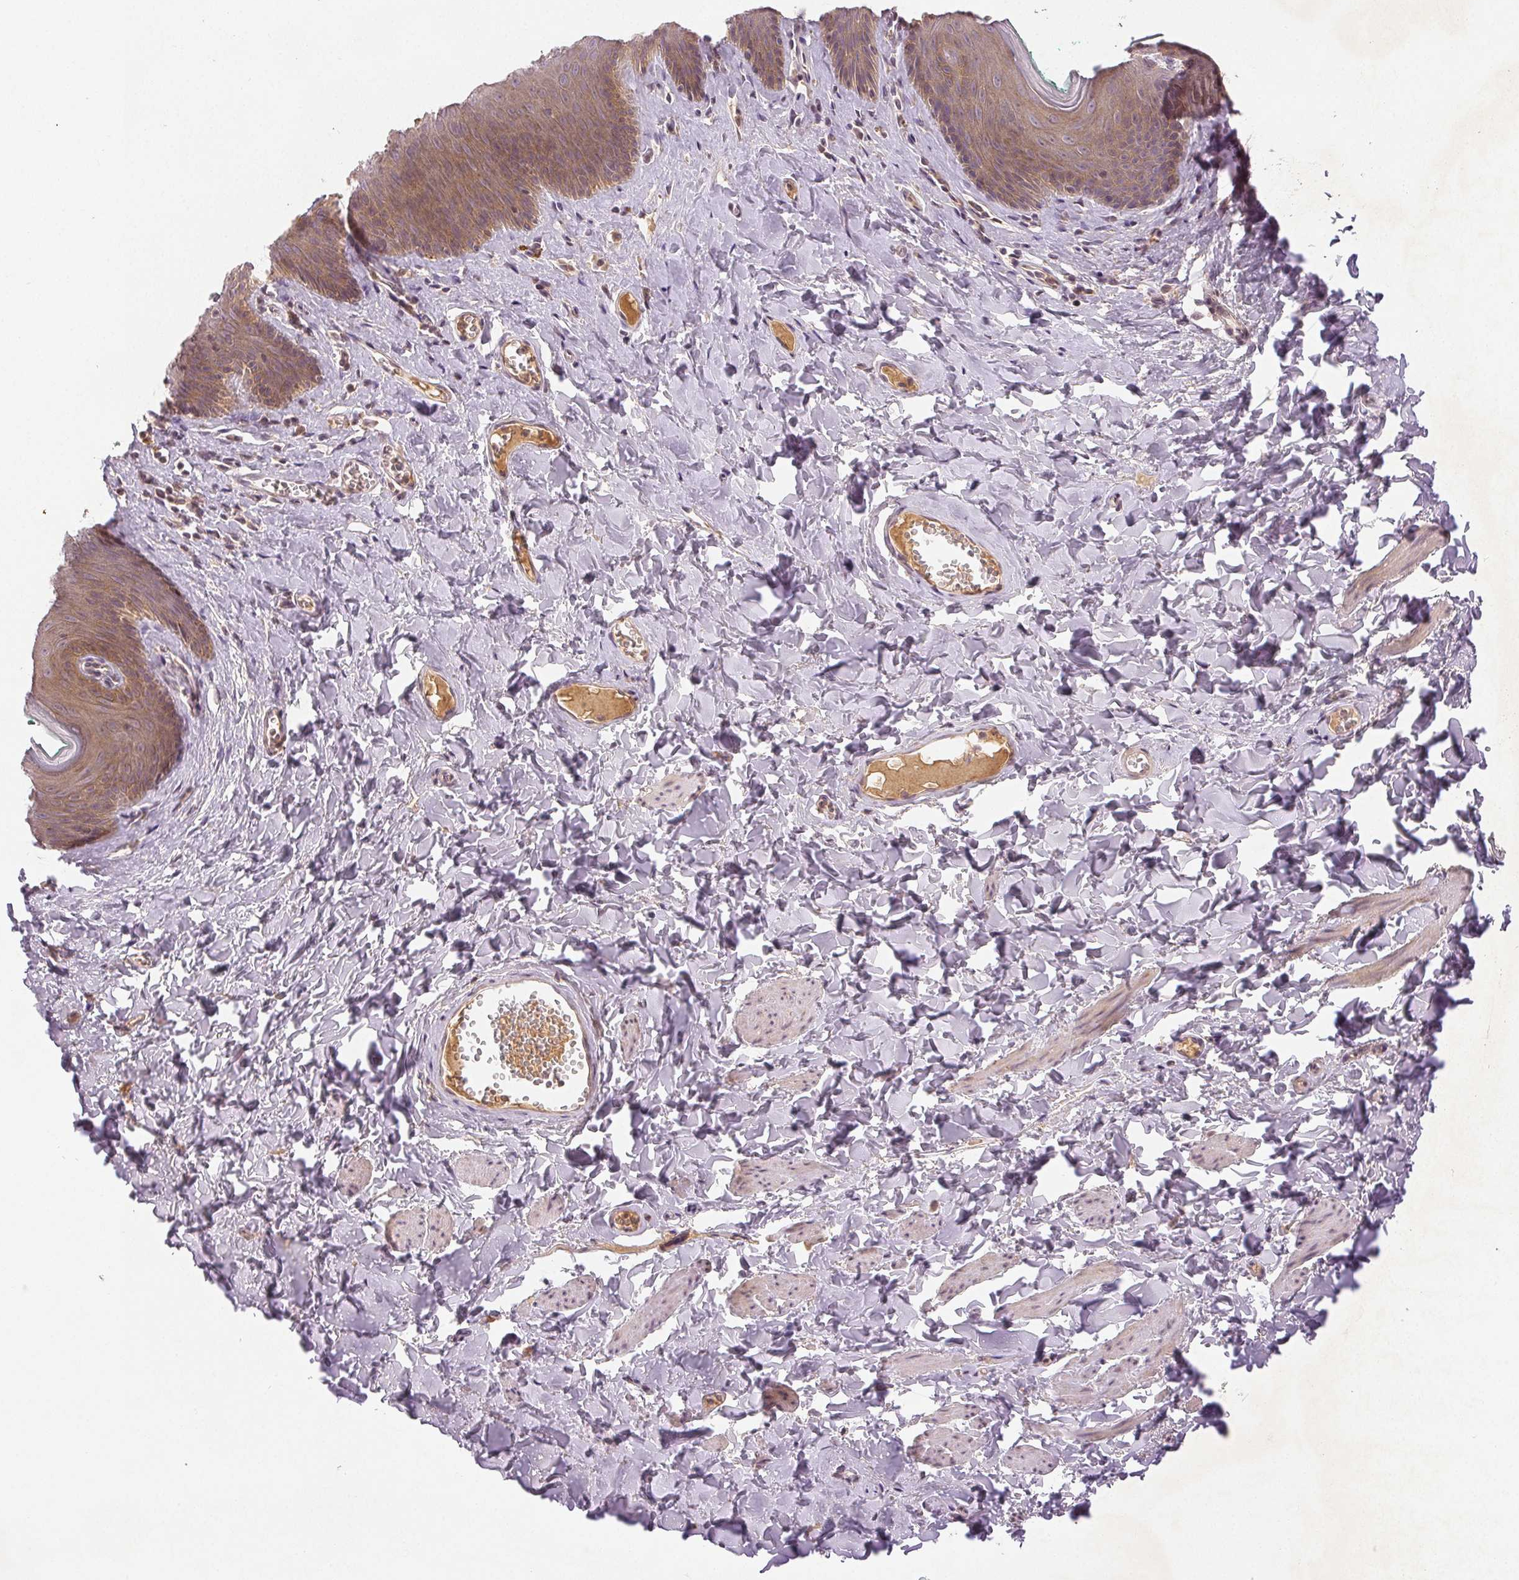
{"staining": {"intensity": "weak", "quantity": "25%-75%", "location": "cytoplasmic/membranous"}, "tissue": "skin", "cell_type": "Epidermal cells", "image_type": "normal", "snomed": [{"axis": "morphology", "description": "Normal tissue, NOS"}, {"axis": "topography", "description": "Vulva"}, {"axis": "topography", "description": "Peripheral nerve tissue"}], "caption": "This histopathology image displays unremarkable skin stained with immunohistochemistry to label a protein in brown. The cytoplasmic/membranous of epidermal cells show weak positivity for the protein. Nuclei are counter-stained blue.", "gene": "YIF1B", "patient": {"sex": "female", "age": 66}}